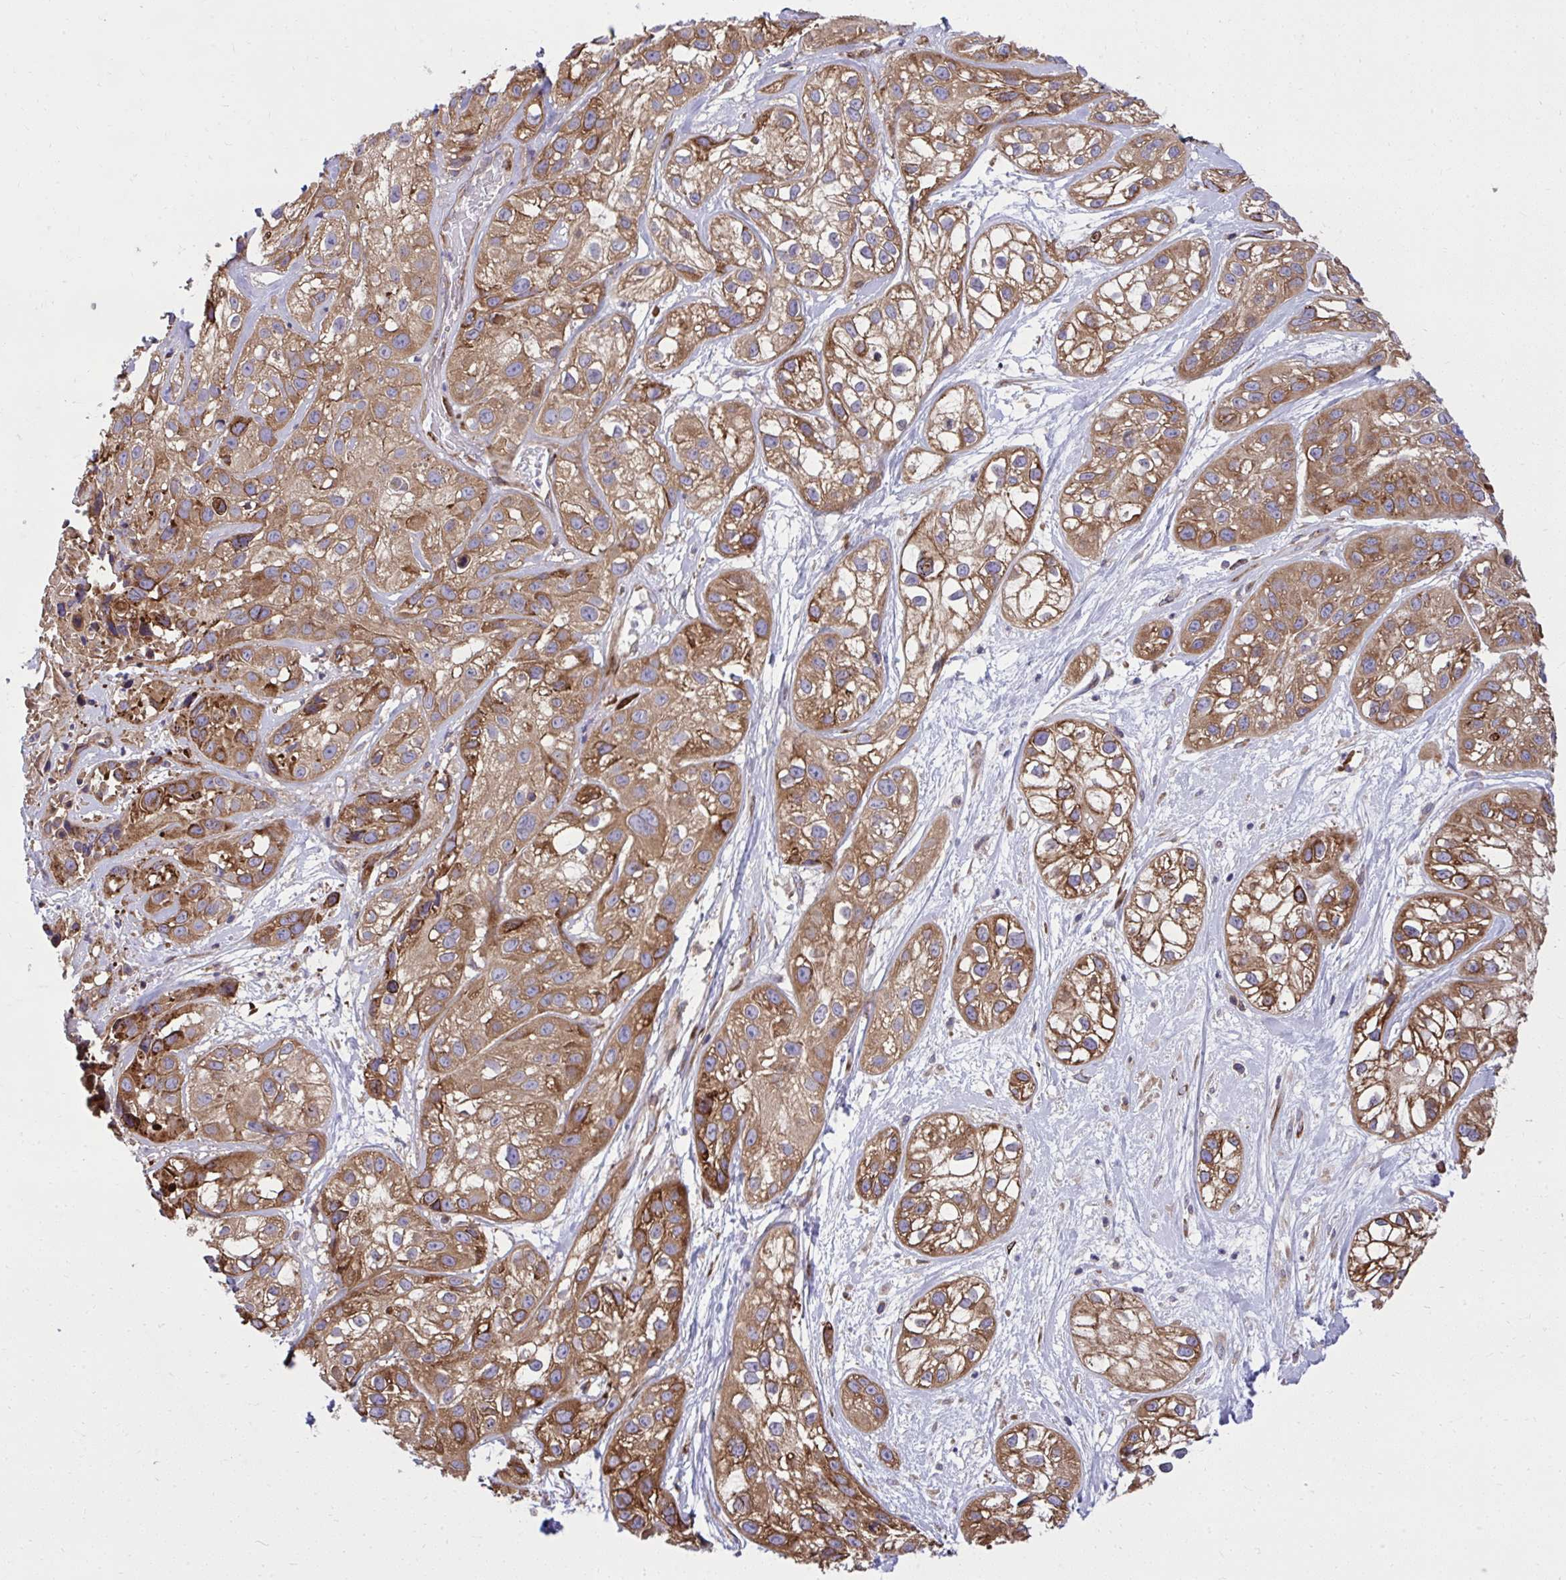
{"staining": {"intensity": "moderate", "quantity": ">75%", "location": "cytoplasmic/membranous"}, "tissue": "skin cancer", "cell_type": "Tumor cells", "image_type": "cancer", "snomed": [{"axis": "morphology", "description": "Squamous cell carcinoma, NOS"}, {"axis": "topography", "description": "Skin"}], "caption": "Squamous cell carcinoma (skin) stained for a protein exhibits moderate cytoplasmic/membranous positivity in tumor cells.", "gene": "NMNAT3", "patient": {"sex": "male", "age": 82}}